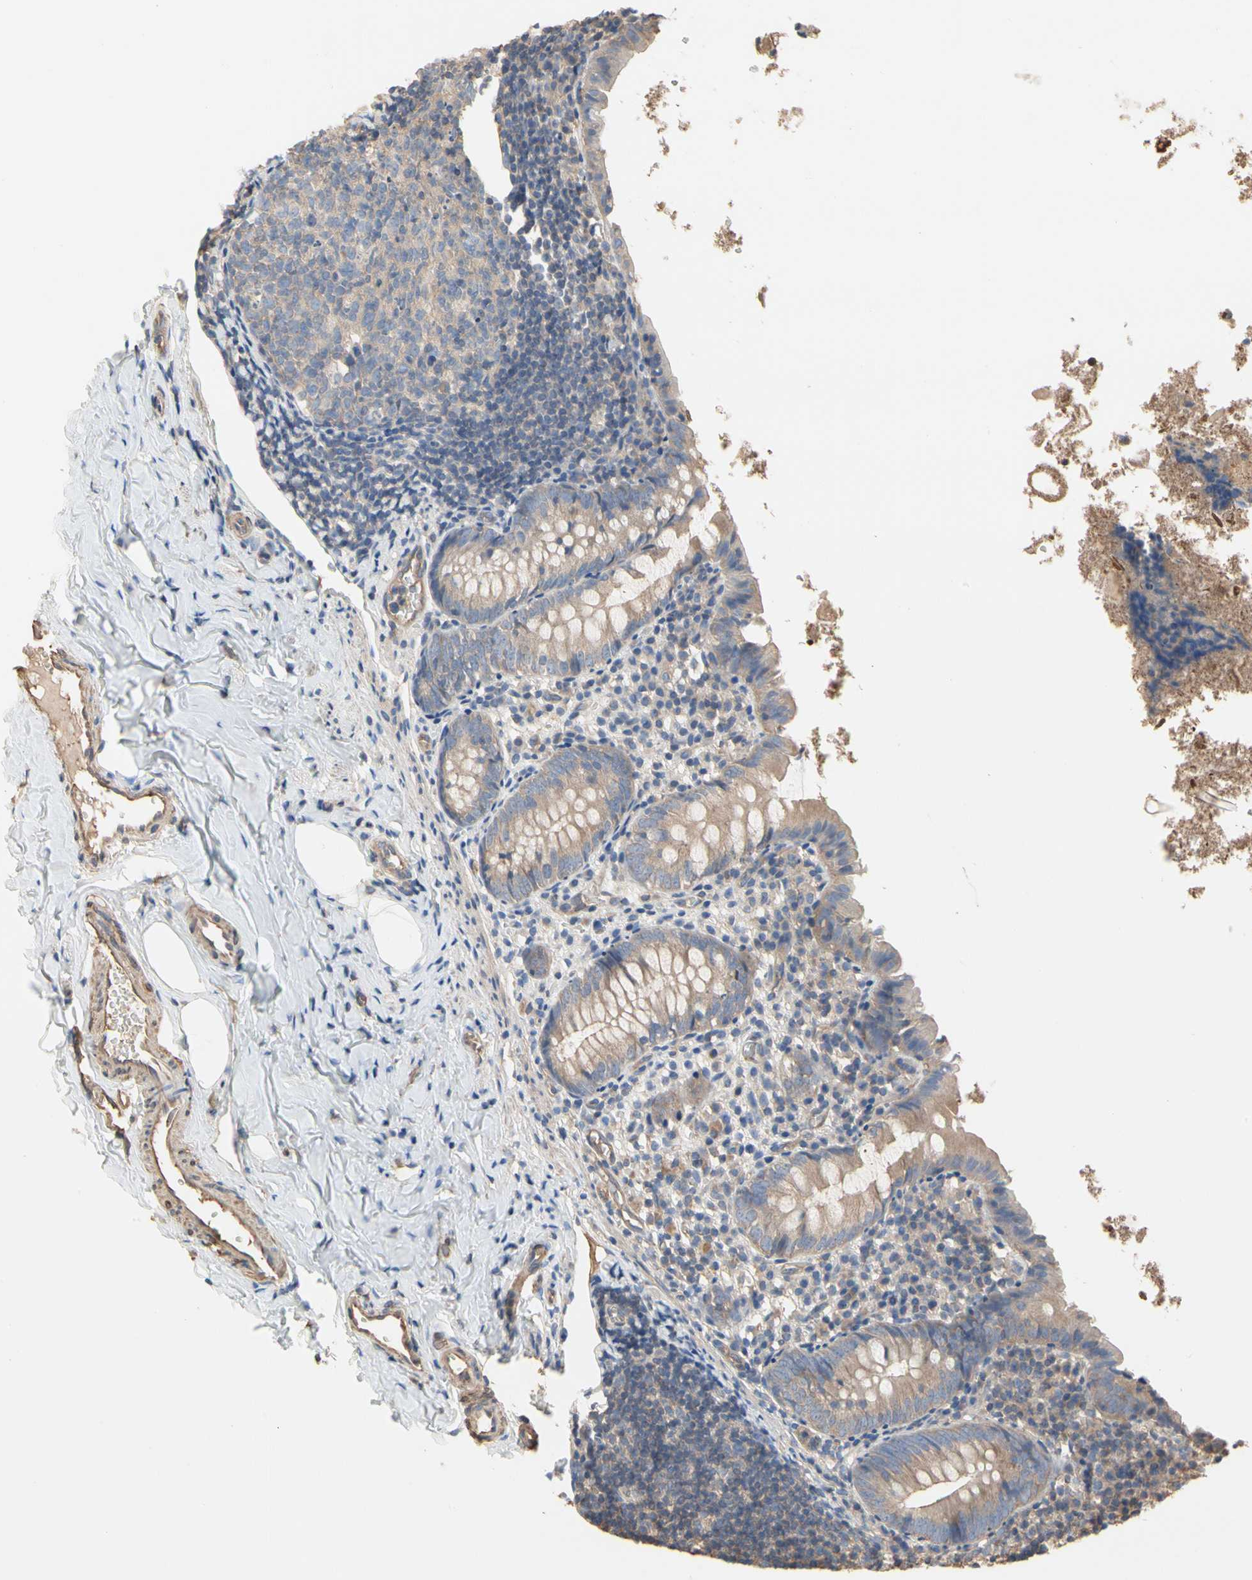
{"staining": {"intensity": "moderate", "quantity": "25%-75%", "location": "cytoplasmic/membranous"}, "tissue": "appendix", "cell_type": "Glandular cells", "image_type": "normal", "snomed": [{"axis": "morphology", "description": "Normal tissue, NOS"}, {"axis": "topography", "description": "Appendix"}], "caption": "Glandular cells exhibit medium levels of moderate cytoplasmic/membranous expression in approximately 25%-75% of cells in normal appendix.", "gene": "PDZK1", "patient": {"sex": "female", "age": 10}}